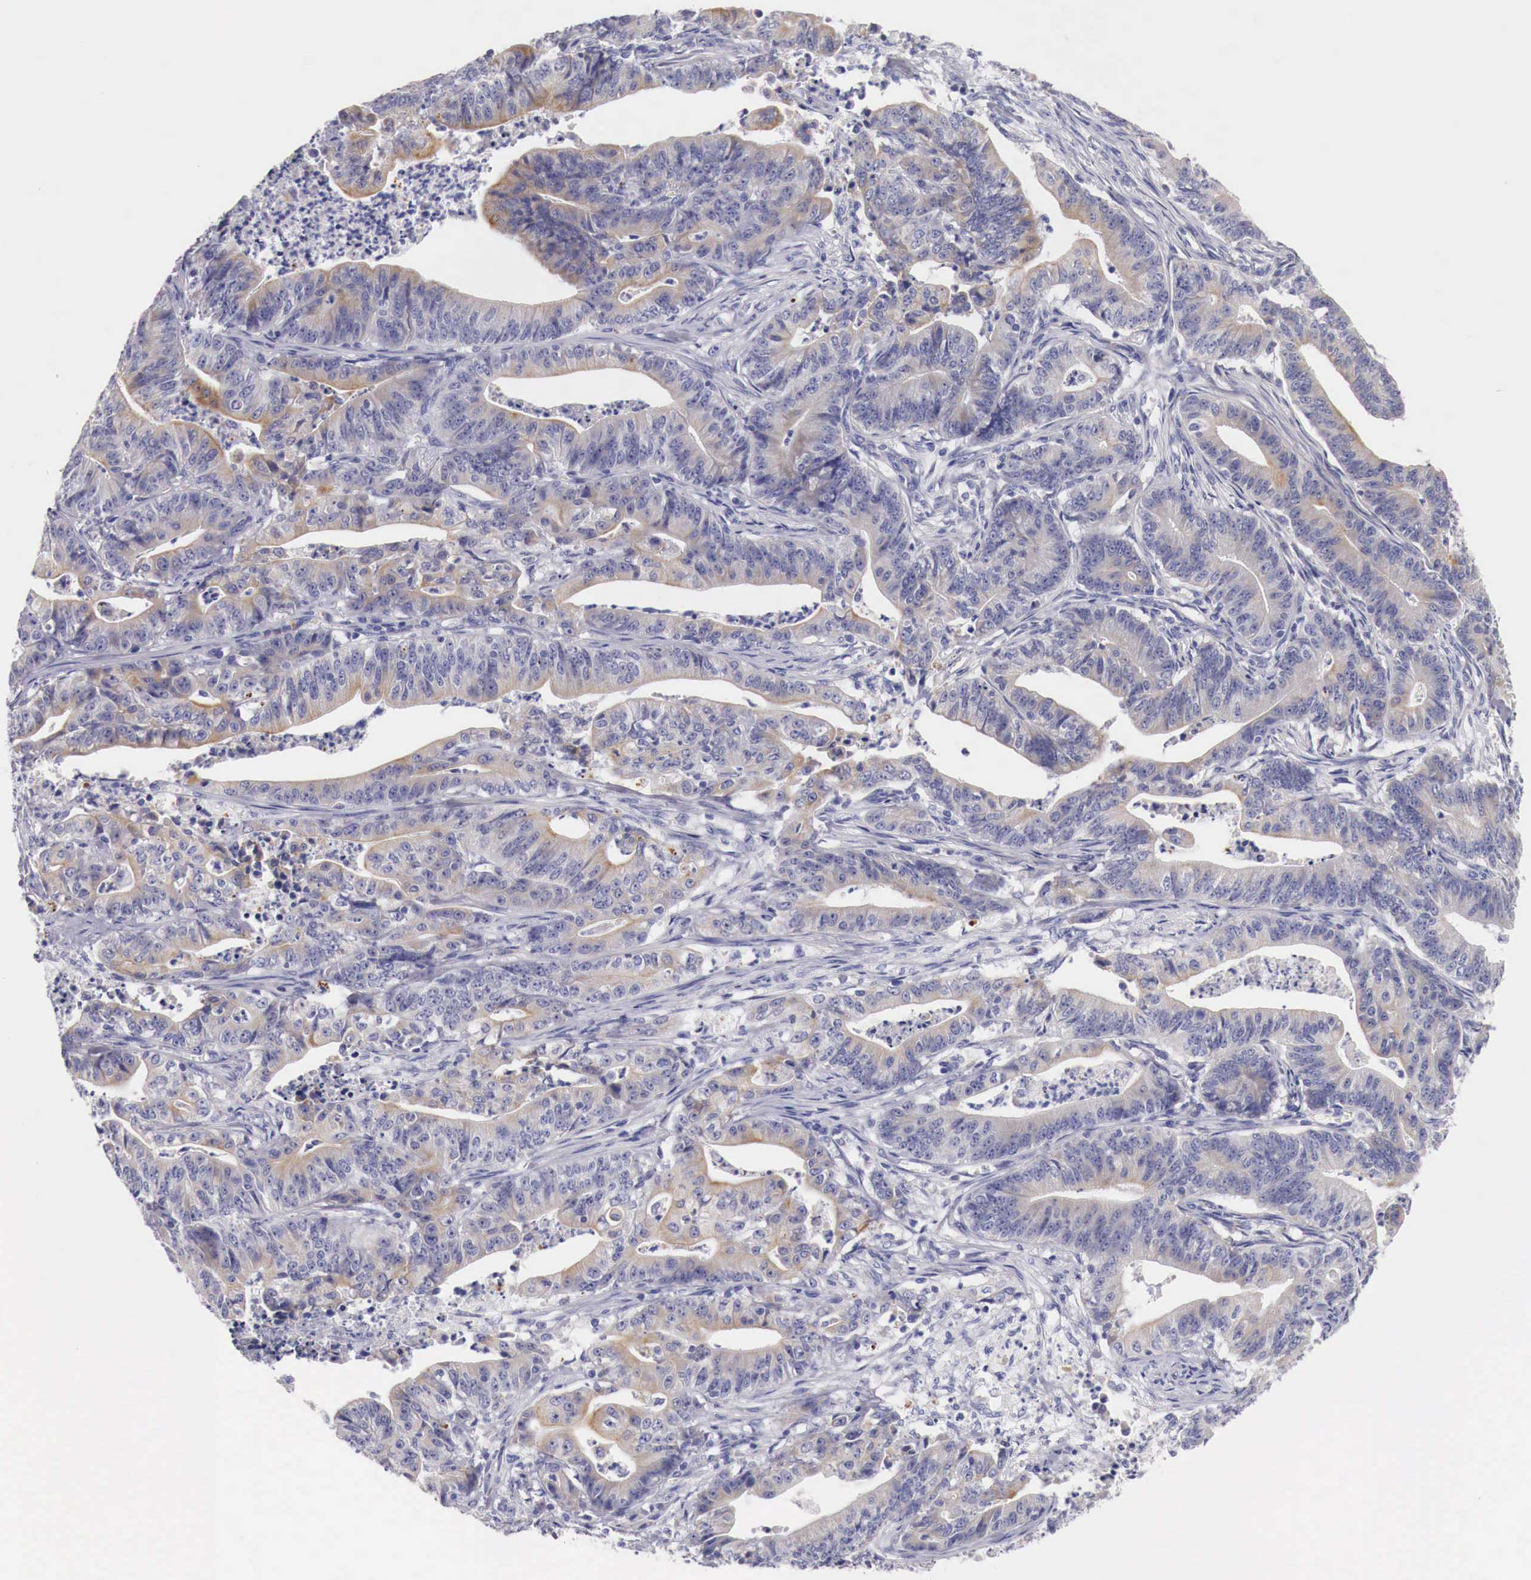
{"staining": {"intensity": "weak", "quantity": ">75%", "location": "cytoplasmic/membranous"}, "tissue": "stomach cancer", "cell_type": "Tumor cells", "image_type": "cancer", "snomed": [{"axis": "morphology", "description": "Adenocarcinoma, NOS"}, {"axis": "topography", "description": "Stomach, lower"}], "caption": "Adenocarcinoma (stomach) stained with a brown dye demonstrates weak cytoplasmic/membranous positive expression in about >75% of tumor cells.", "gene": "NREP", "patient": {"sex": "female", "age": 86}}